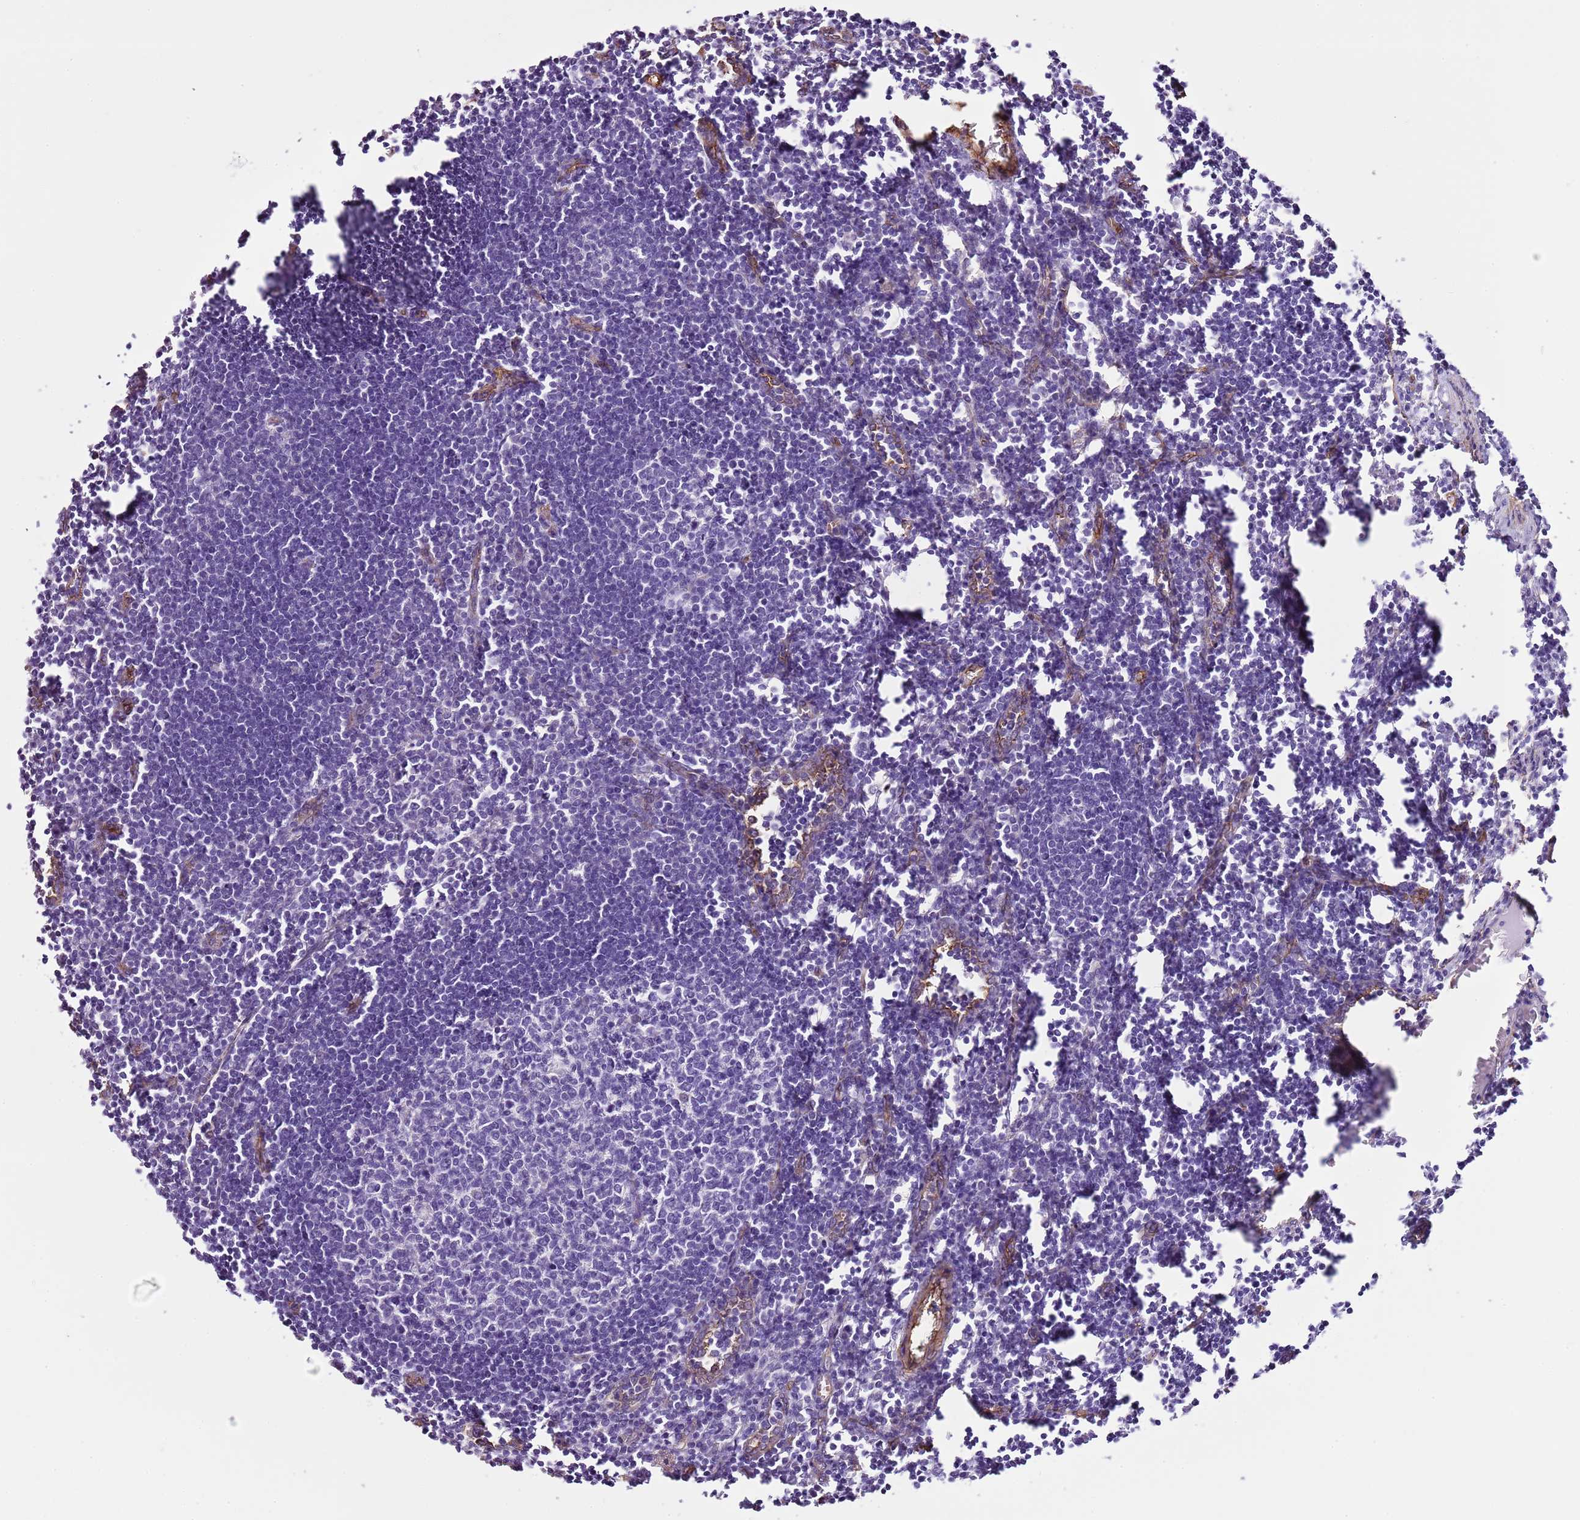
{"staining": {"intensity": "negative", "quantity": "none", "location": "none"}, "tissue": "lymph node", "cell_type": "Germinal center cells", "image_type": "normal", "snomed": [{"axis": "morphology", "description": "Normal tissue, NOS"}, {"axis": "morphology", "description": "Malignant melanoma, Metastatic site"}, {"axis": "topography", "description": "Lymph node"}], "caption": "This photomicrograph is of benign lymph node stained with immunohistochemistry to label a protein in brown with the nuclei are counter-stained blue. There is no expression in germinal center cells.", "gene": "CTDSPL", "patient": {"sex": "male", "age": 41}}